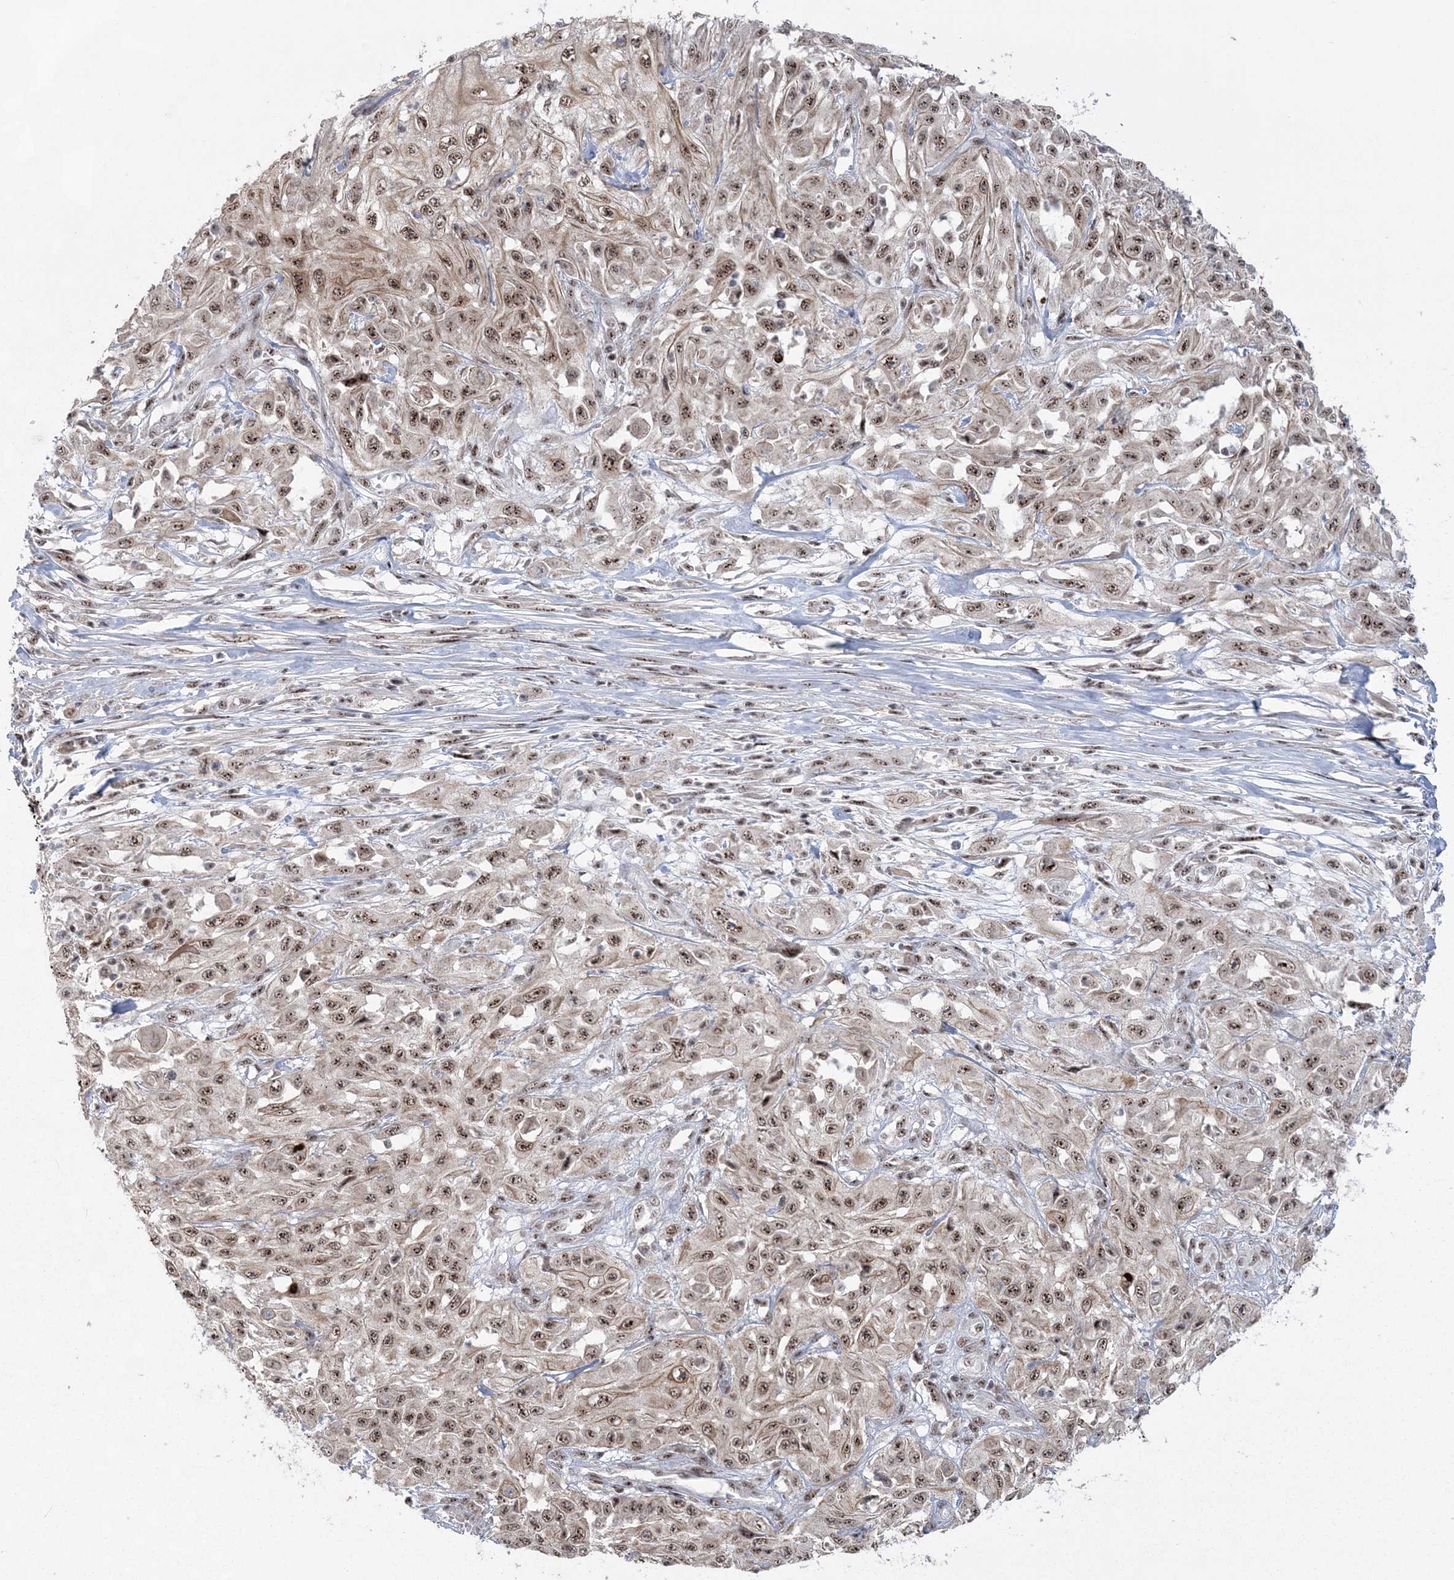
{"staining": {"intensity": "moderate", "quantity": ">75%", "location": "nuclear"}, "tissue": "skin cancer", "cell_type": "Tumor cells", "image_type": "cancer", "snomed": [{"axis": "morphology", "description": "Squamous cell carcinoma, NOS"}, {"axis": "morphology", "description": "Squamous cell carcinoma, metastatic, NOS"}, {"axis": "topography", "description": "Skin"}, {"axis": "topography", "description": "Lymph node"}], "caption": "IHC staining of skin squamous cell carcinoma, which demonstrates medium levels of moderate nuclear positivity in approximately >75% of tumor cells indicating moderate nuclear protein expression. The staining was performed using DAB (3,3'-diaminobenzidine) (brown) for protein detection and nuclei were counterstained in hematoxylin (blue).", "gene": "KDM6B", "patient": {"sex": "male", "age": 75}}